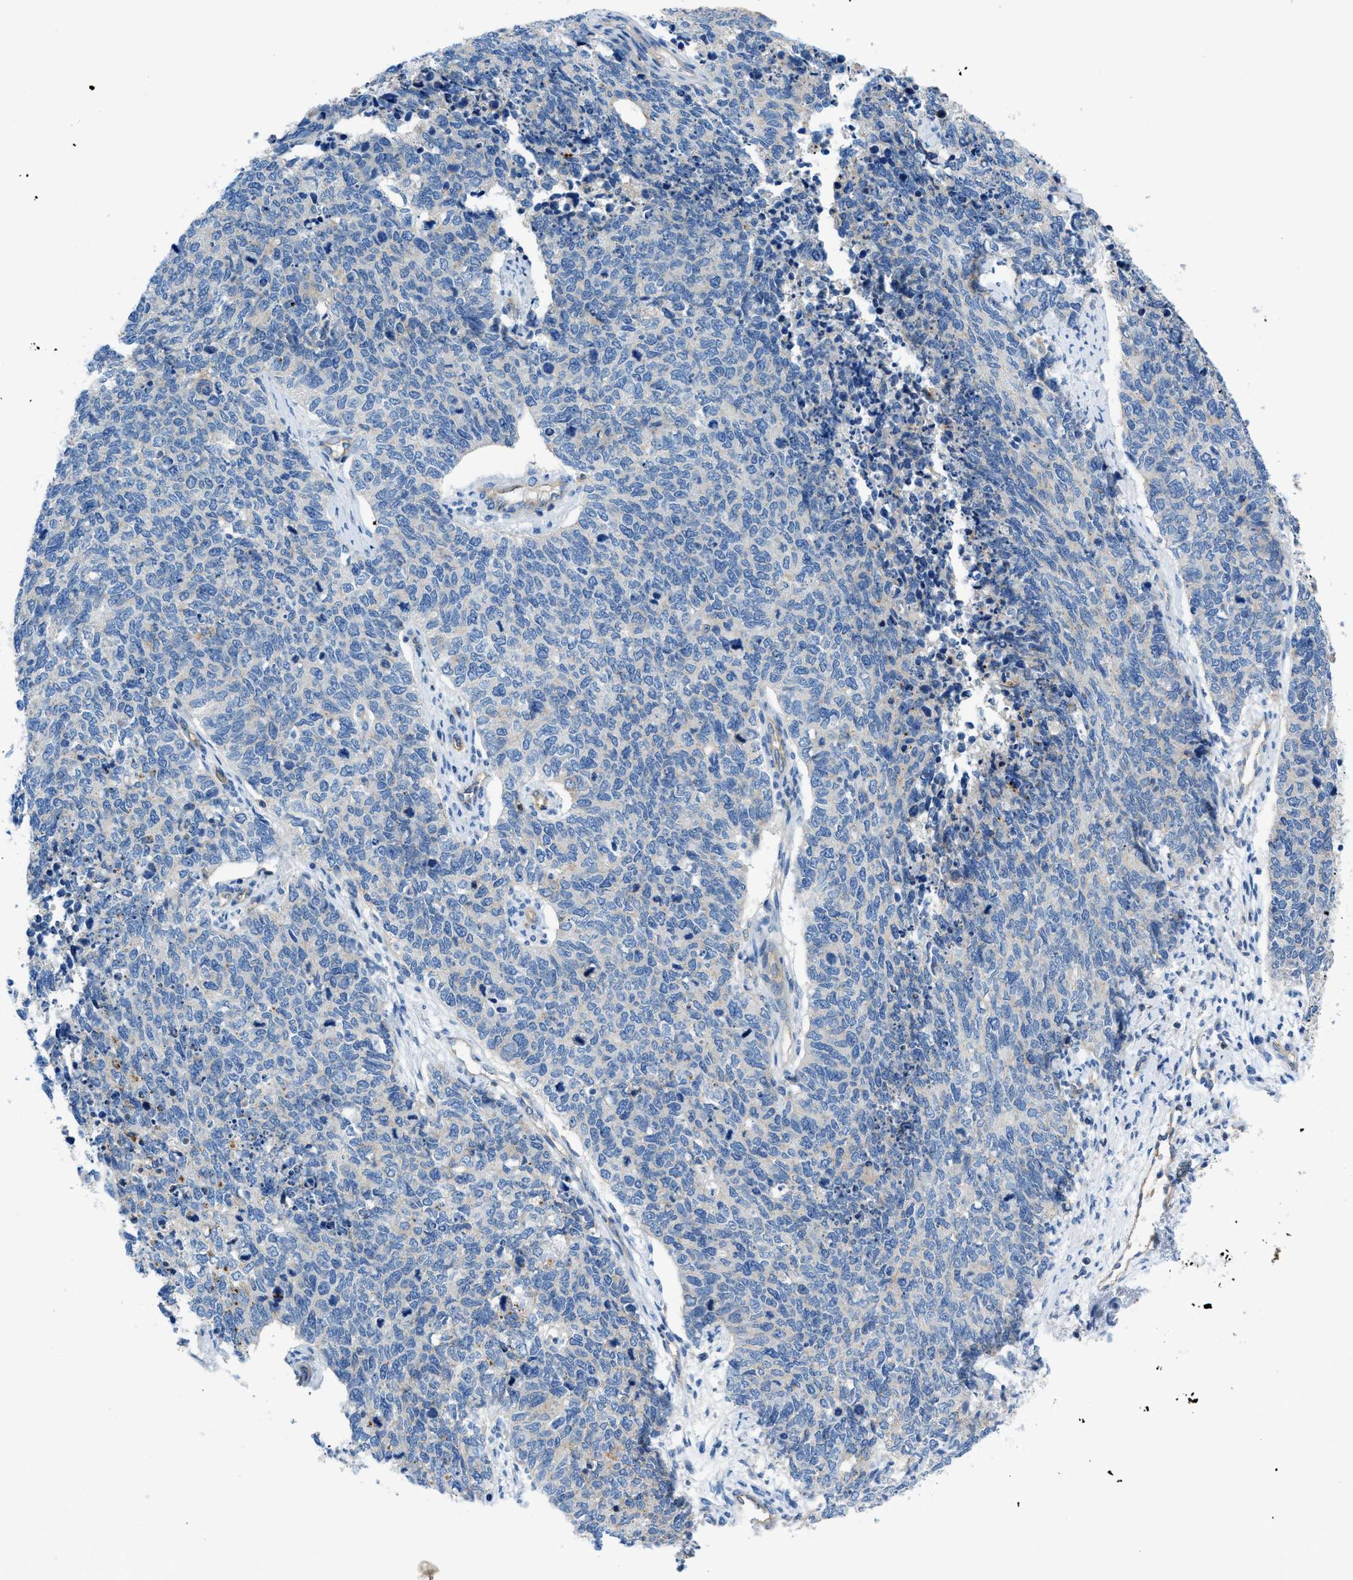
{"staining": {"intensity": "negative", "quantity": "none", "location": "none"}, "tissue": "cervical cancer", "cell_type": "Tumor cells", "image_type": "cancer", "snomed": [{"axis": "morphology", "description": "Squamous cell carcinoma, NOS"}, {"axis": "topography", "description": "Cervix"}], "caption": "Immunohistochemistry micrograph of squamous cell carcinoma (cervical) stained for a protein (brown), which reveals no staining in tumor cells.", "gene": "ORAI1", "patient": {"sex": "female", "age": 63}}